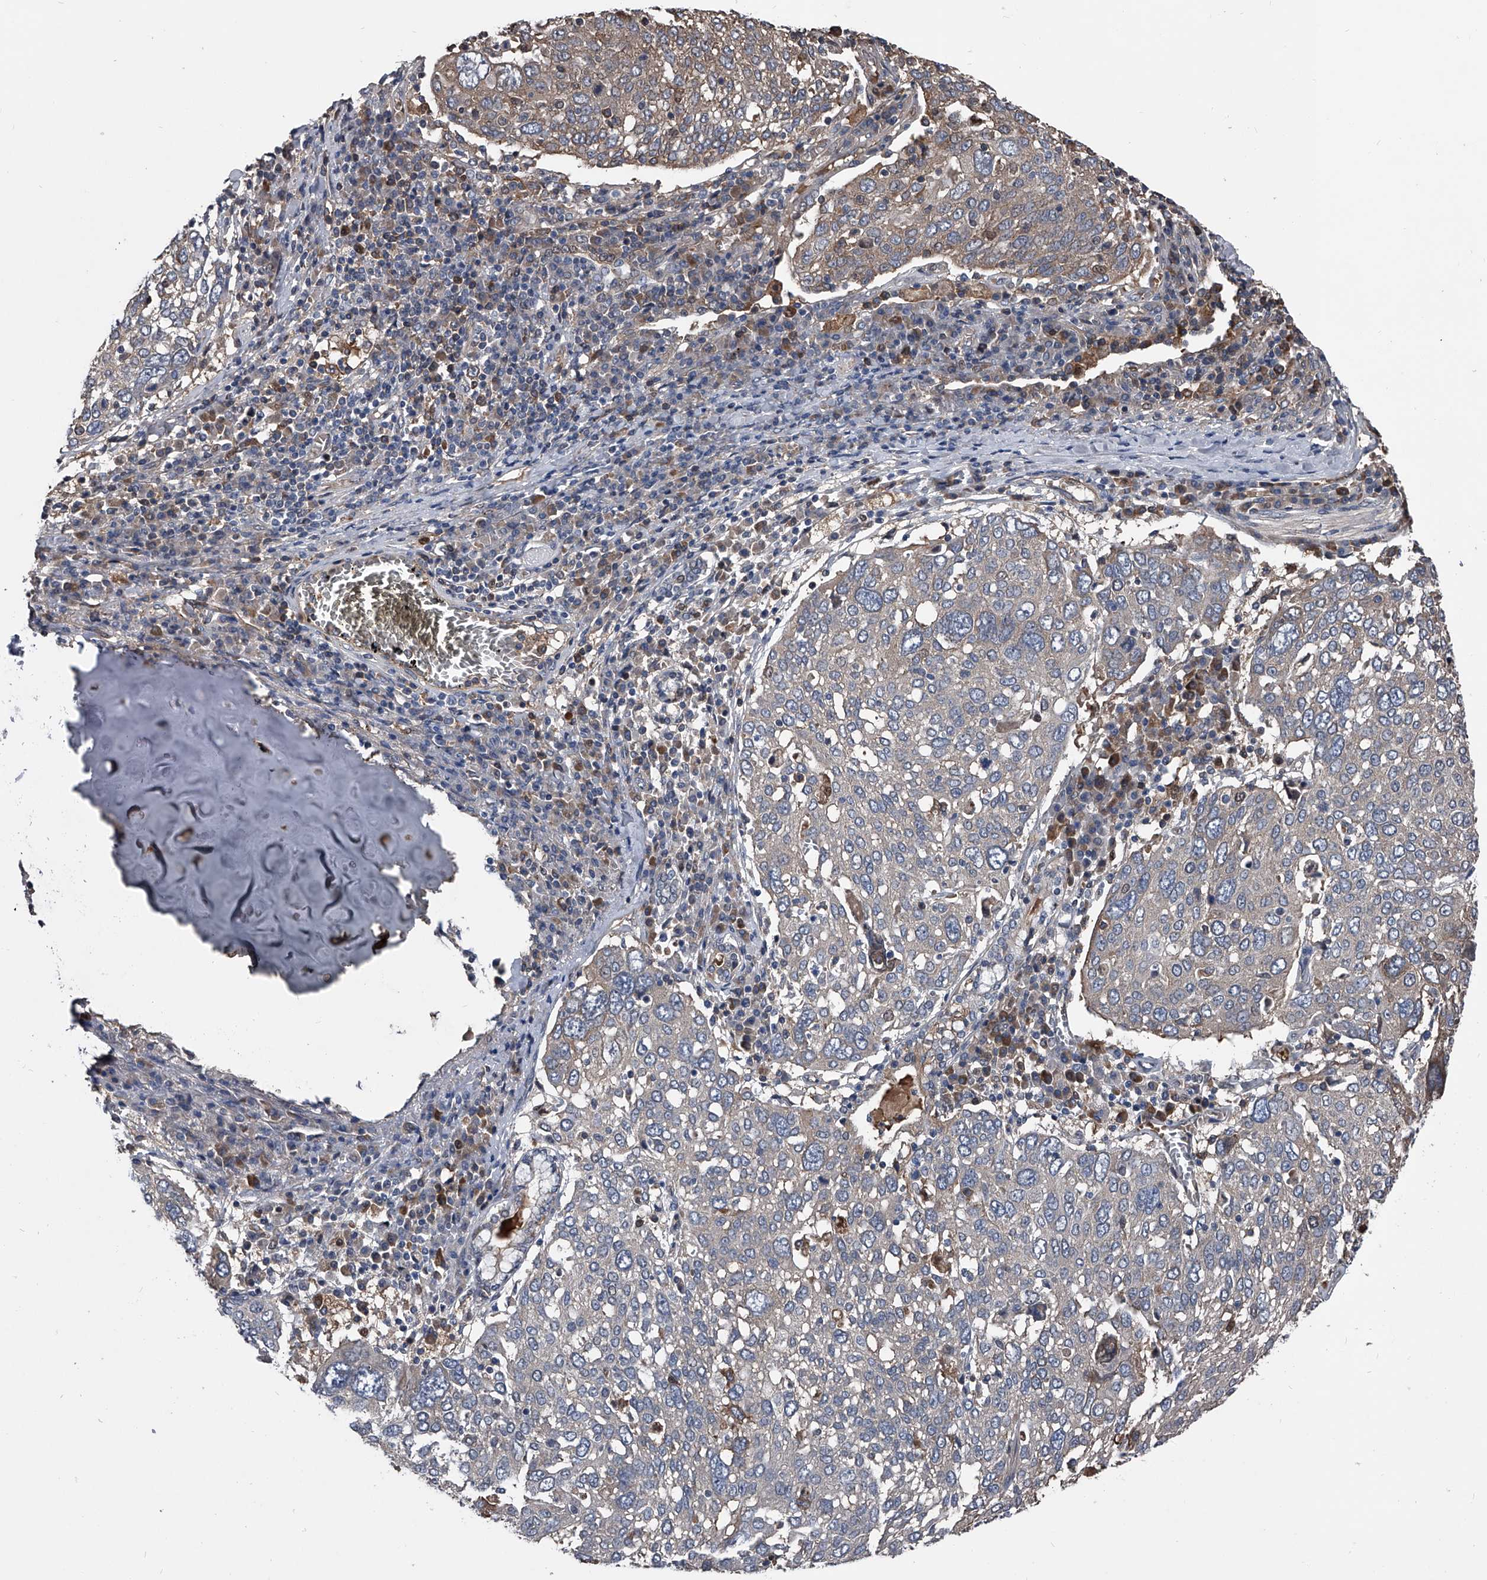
{"staining": {"intensity": "weak", "quantity": "<25%", "location": "cytoplasmic/membranous"}, "tissue": "lung cancer", "cell_type": "Tumor cells", "image_type": "cancer", "snomed": [{"axis": "morphology", "description": "Squamous cell carcinoma, NOS"}, {"axis": "topography", "description": "Lung"}], "caption": "A high-resolution photomicrograph shows IHC staining of lung cancer (squamous cell carcinoma), which exhibits no significant staining in tumor cells.", "gene": "KIF13A", "patient": {"sex": "male", "age": 65}}